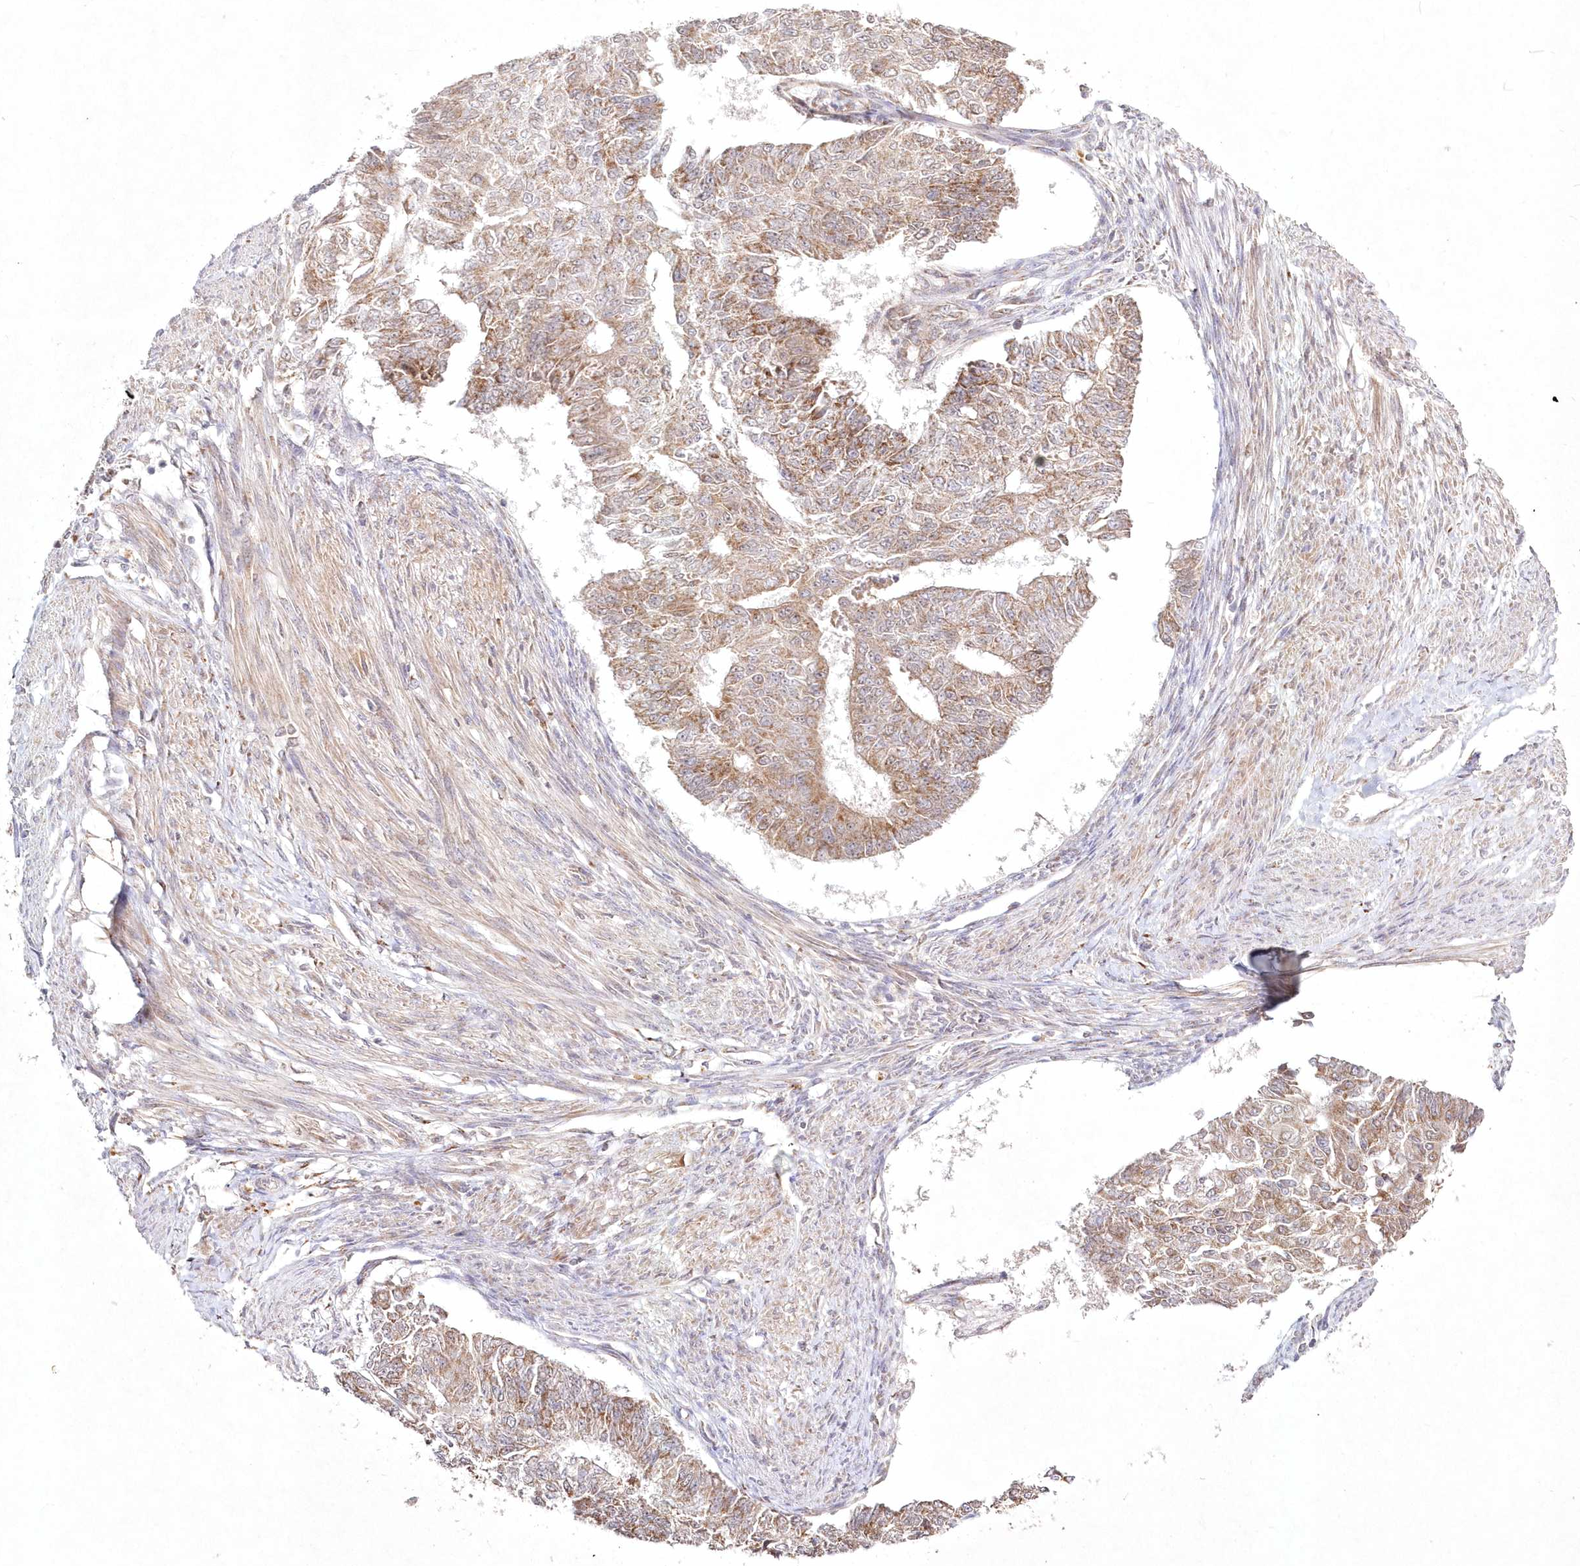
{"staining": {"intensity": "moderate", "quantity": ">75%", "location": "cytoplasmic/membranous"}, "tissue": "endometrial cancer", "cell_type": "Tumor cells", "image_type": "cancer", "snomed": [{"axis": "morphology", "description": "Adenocarcinoma, NOS"}, {"axis": "topography", "description": "Endometrium"}], "caption": "Moderate cytoplasmic/membranous expression for a protein is present in approximately >75% of tumor cells of endometrial adenocarcinoma using immunohistochemistry.", "gene": "PEX13", "patient": {"sex": "female", "age": 32}}